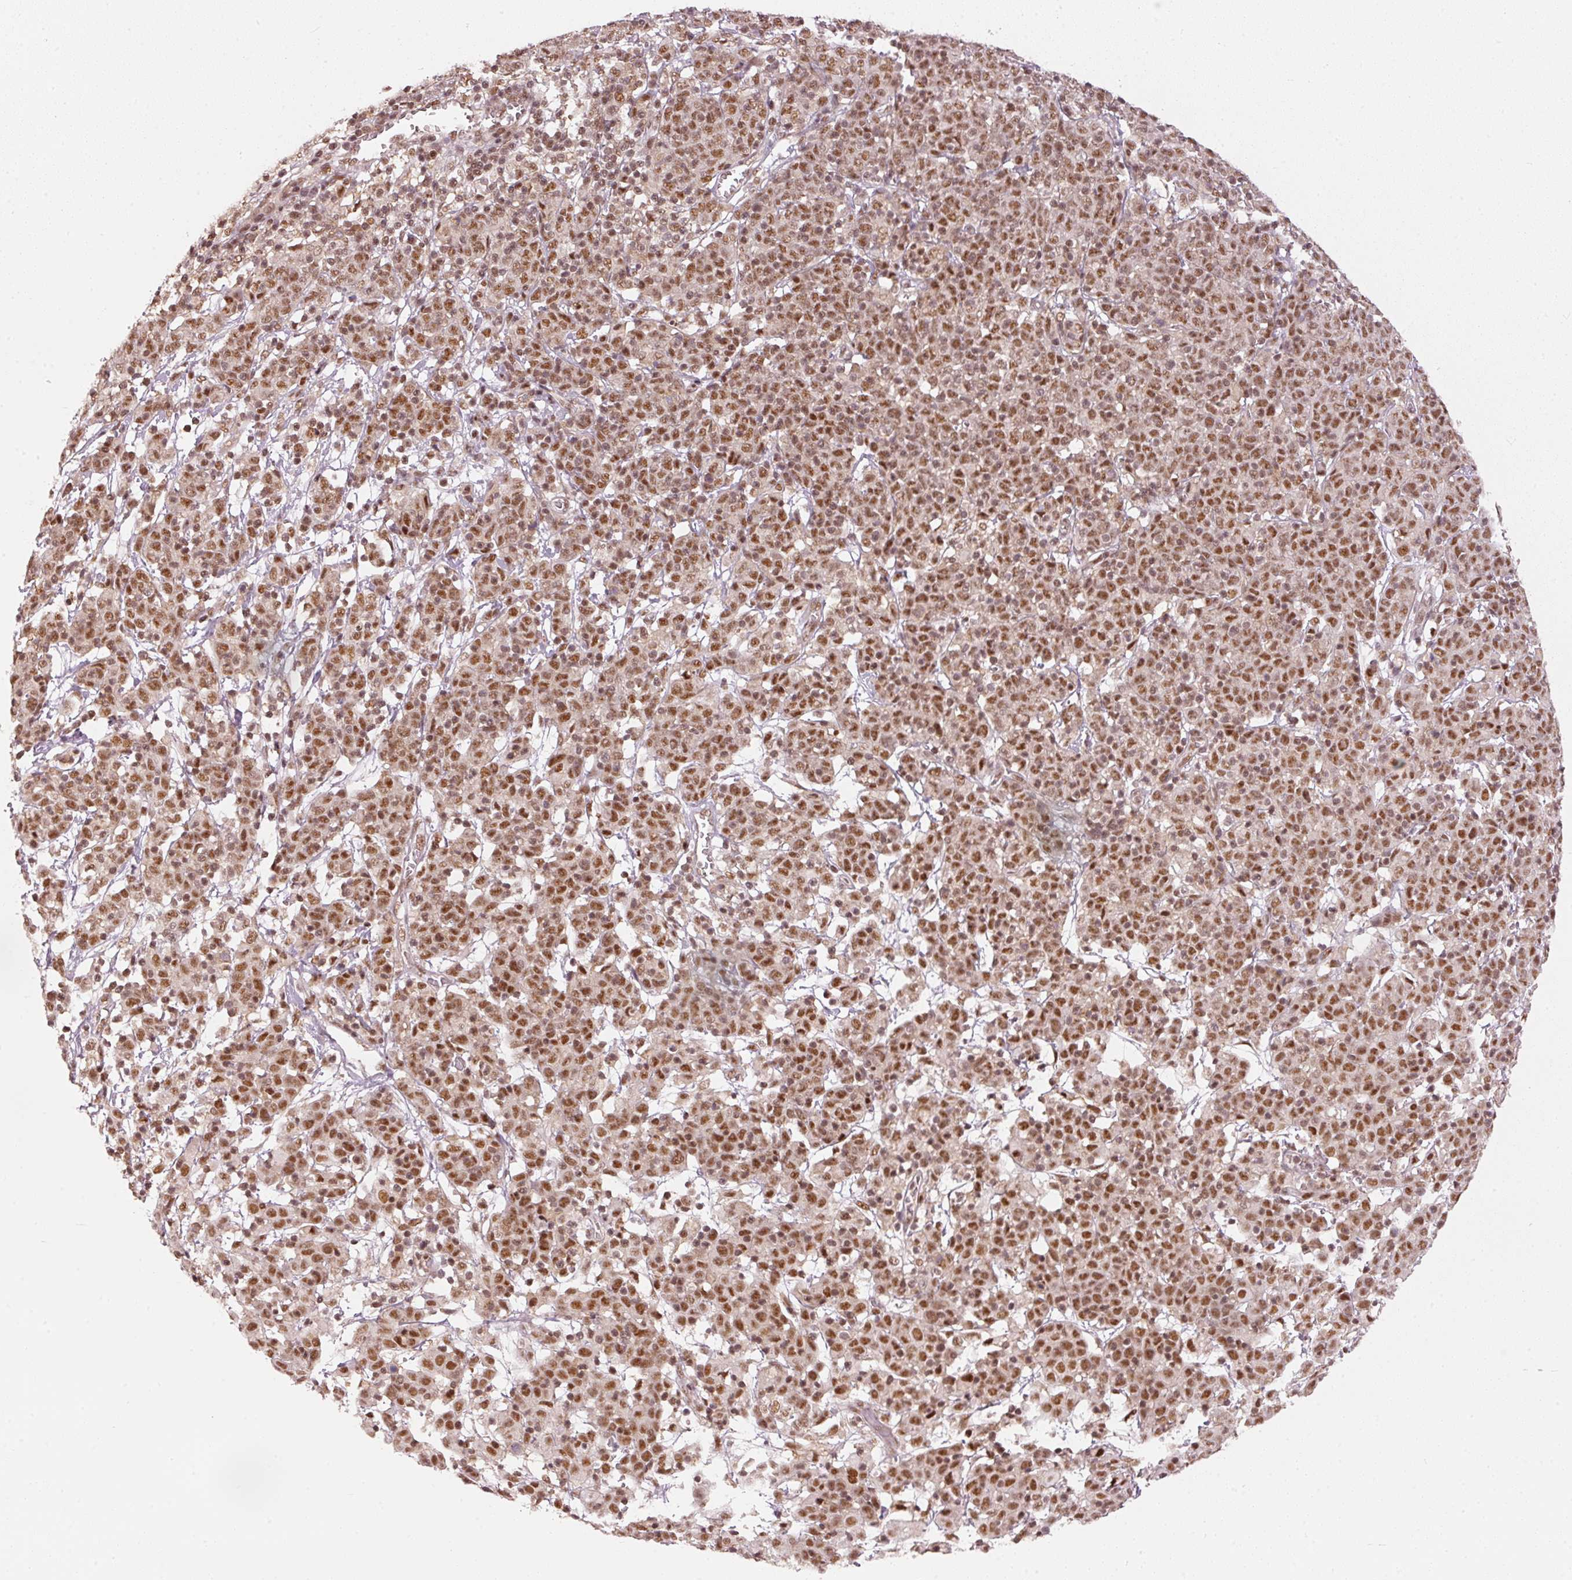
{"staining": {"intensity": "moderate", "quantity": ">75%", "location": "nuclear"}, "tissue": "cervical cancer", "cell_type": "Tumor cells", "image_type": "cancer", "snomed": [{"axis": "morphology", "description": "Squamous cell carcinoma, NOS"}, {"axis": "topography", "description": "Cervix"}], "caption": "Immunohistochemistry of human cervical cancer (squamous cell carcinoma) reveals medium levels of moderate nuclear positivity in approximately >75% of tumor cells. (IHC, brightfield microscopy, high magnification).", "gene": "THOC6", "patient": {"sex": "female", "age": 67}}